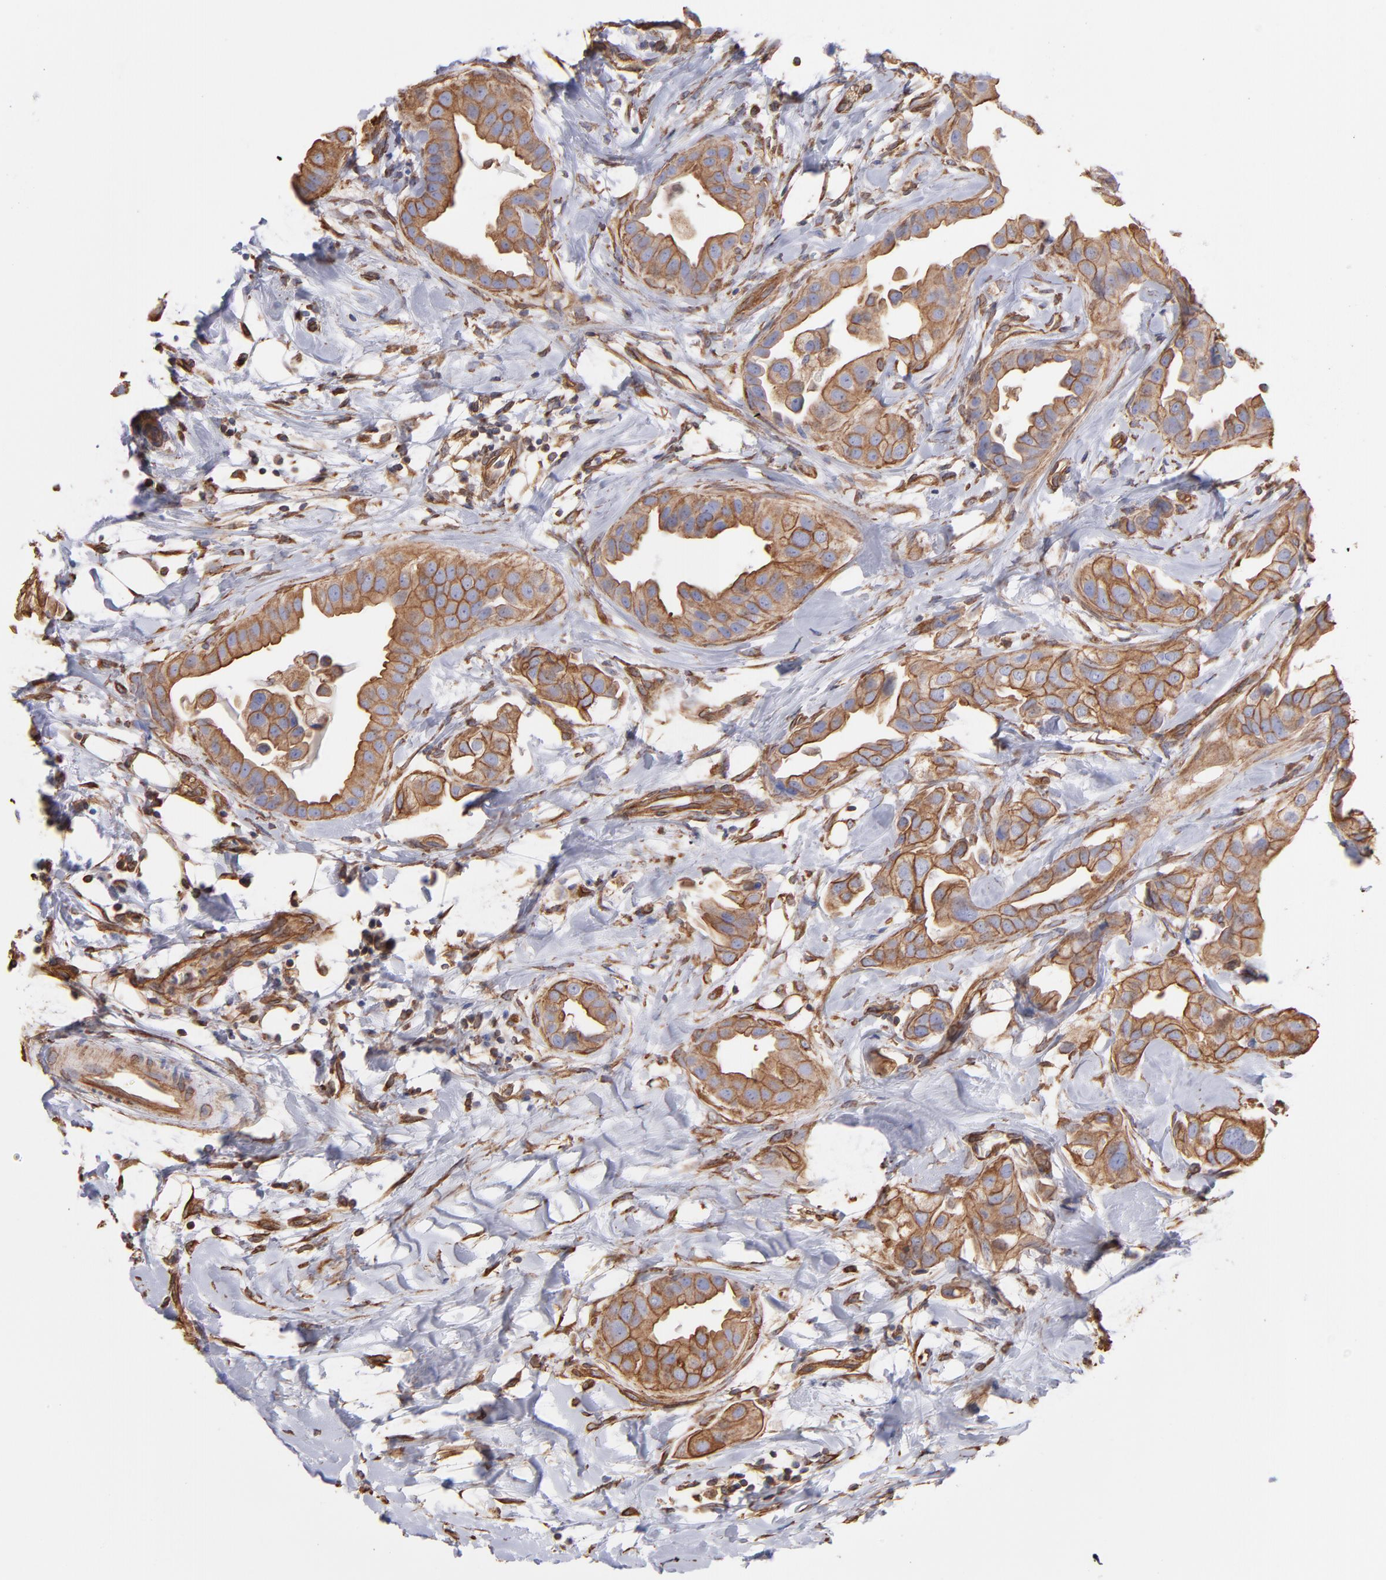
{"staining": {"intensity": "strong", "quantity": ">75%", "location": "cytoplasmic/membranous"}, "tissue": "breast cancer", "cell_type": "Tumor cells", "image_type": "cancer", "snomed": [{"axis": "morphology", "description": "Duct carcinoma"}, {"axis": "topography", "description": "Breast"}], "caption": "Breast infiltrating ductal carcinoma tissue shows strong cytoplasmic/membranous expression in approximately >75% of tumor cells", "gene": "PLEC", "patient": {"sex": "female", "age": 40}}